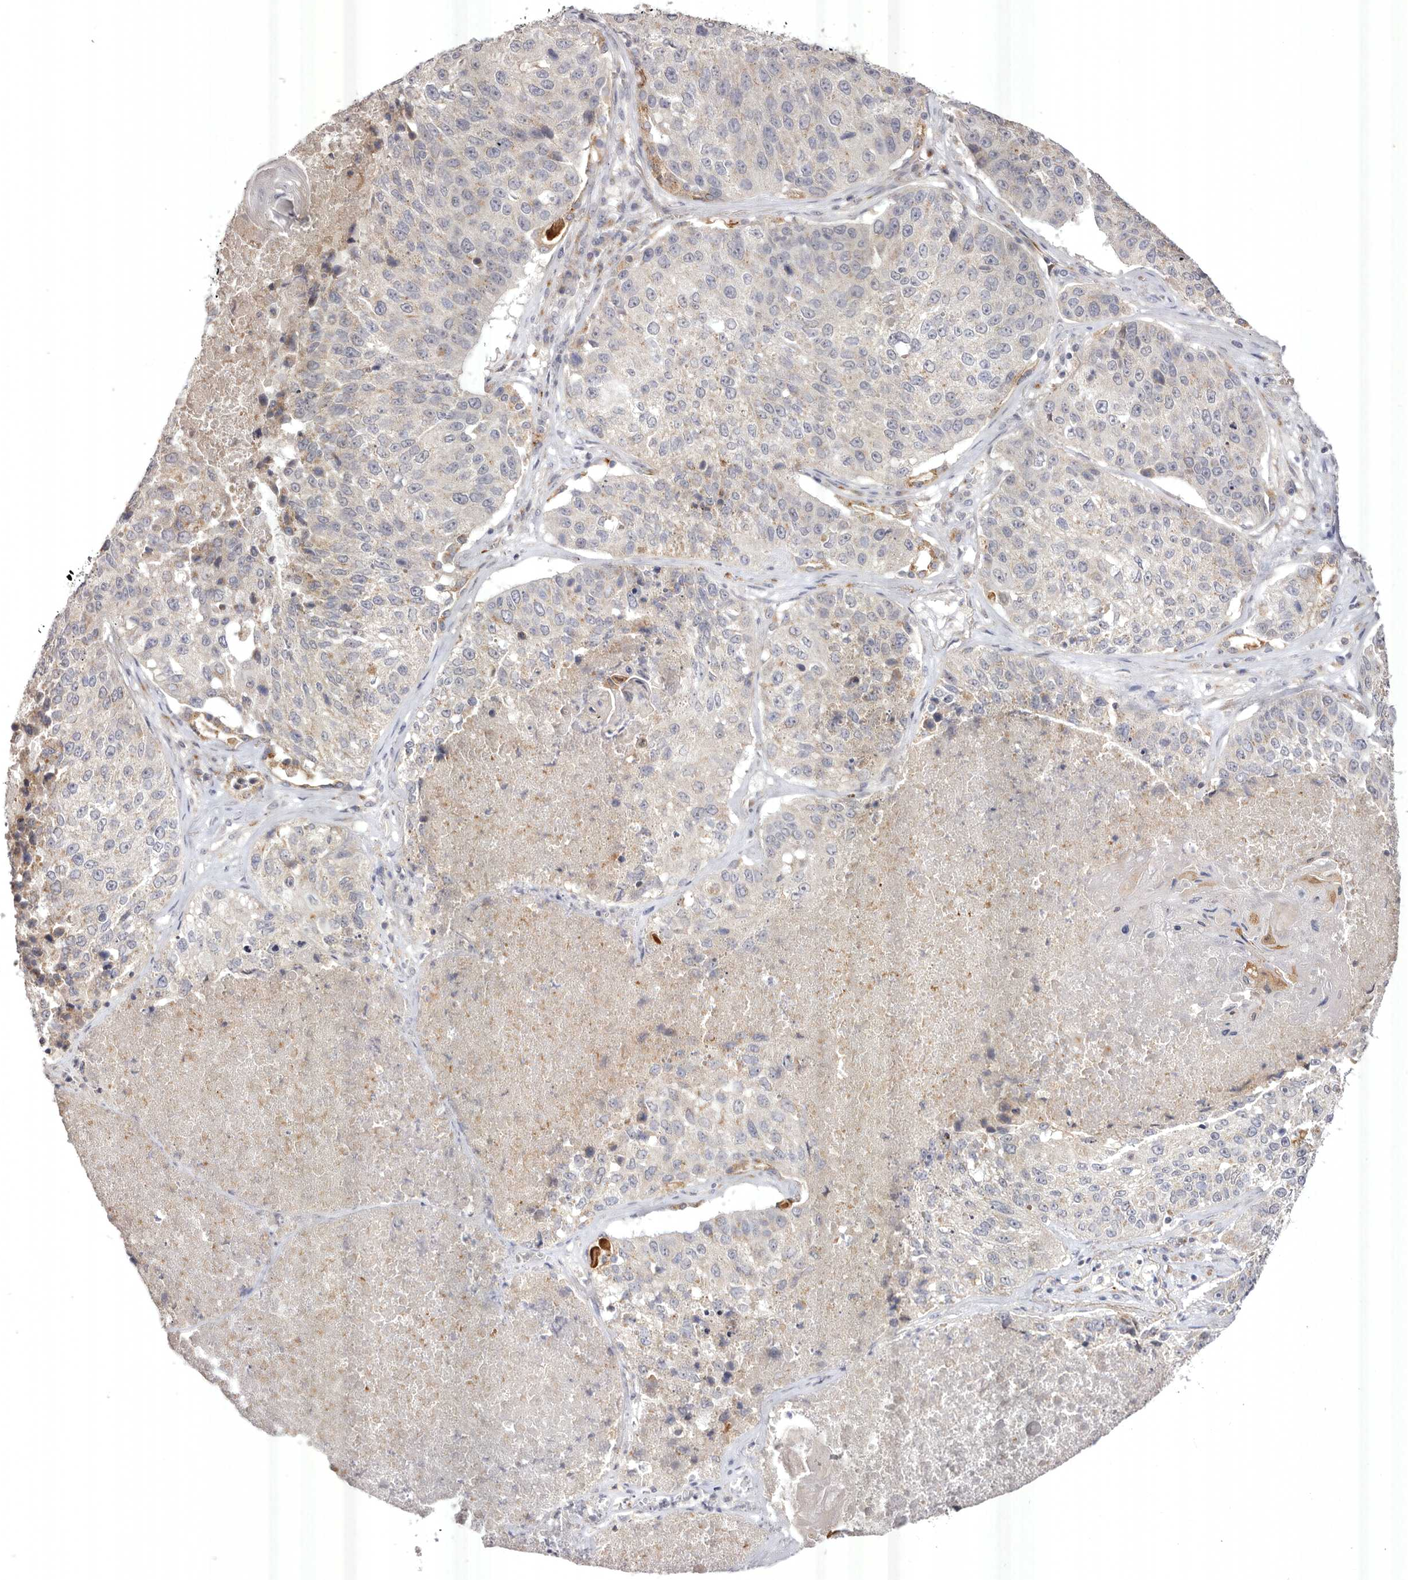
{"staining": {"intensity": "negative", "quantity": "none", "location": "none"}, "tissue": "lung cancer", "cell_type": "Tumor cells", "image_type": "cancer", "snomed": [{"axis": "morphology", "description": "Squamous cell carcinoma, NOS"}, {"axis": "topography", "description": "Lung"}], "caption": "Tumor cells are negative for protein expression in human squamous cell carcinoma (lung). The staining is performed using DAB (3,3'-diaminobenzidine) brown chromogen with nuclei counter-stained in using hematoxylin.", "gene": "USP24", "patient": {"sex": "male", "age": 61}}